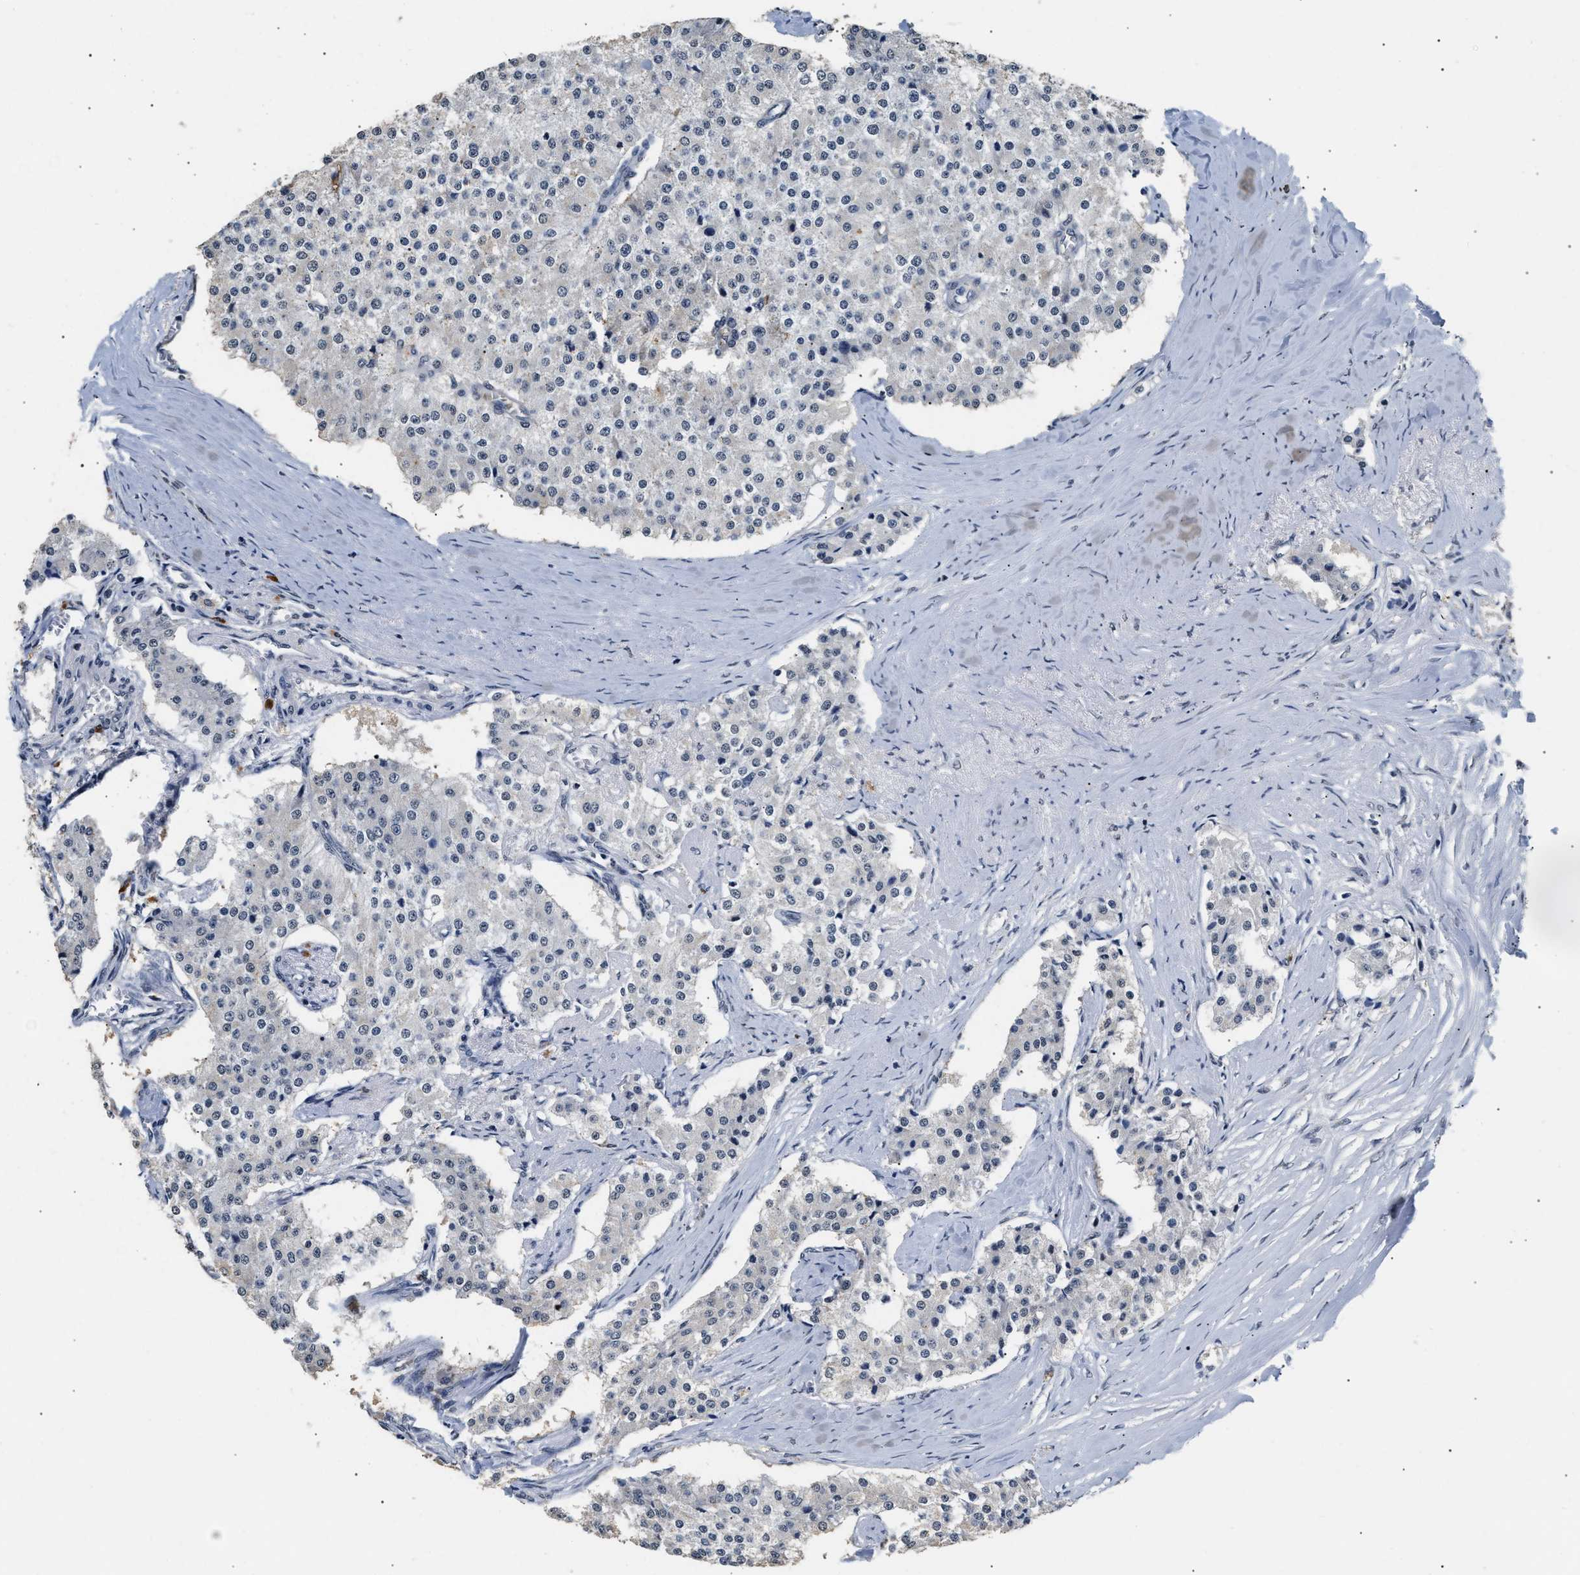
{"staining": {"intensity": "negative", "quantity": "none", "location": "none"}, "tissue": "carcinoid", "cell_type": "Tumor cells", "image_type": "cancer", "snomed": [{"axis": "morphology", "description": "Carcinoid, malignant, NOS"}, {"axis": "topography", "description": "Colon"}], "caption": "Immunohistochemistry (IHC) image of neoplastic tissue: carcinoid (malignant) stained with DAB reveals no significant protein positivity in tumor cells.", "gene": "THOC1", "patient": {"sex": "female", "age": 52}}